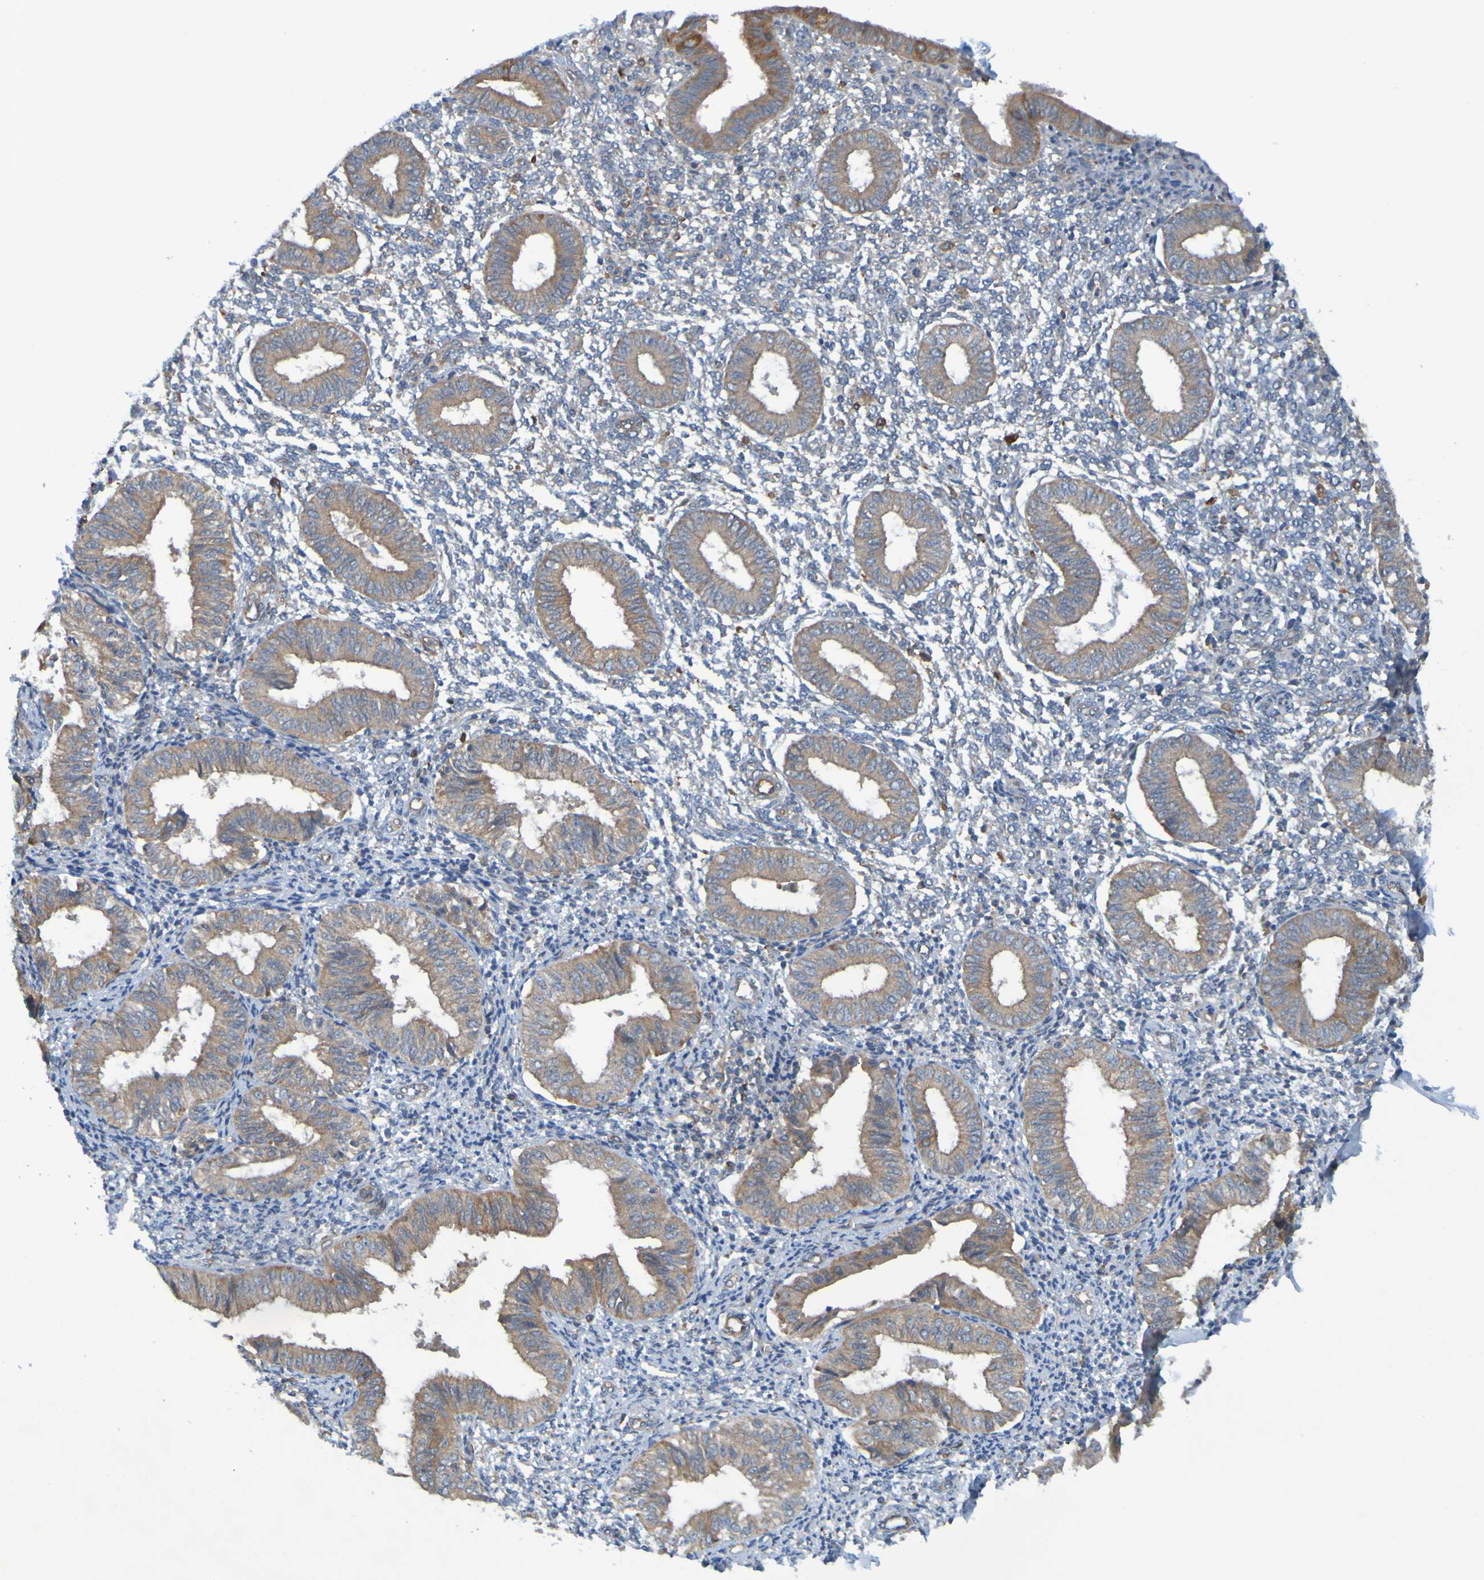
{"staining": {"intensity": "negative", "quantity": "none", "location": "none"}, "tissue": "endometrium", "cell_type": "Cells in endometrial stroma", "image_type": "normal", "snomed": [{"axis": "morphology", "description": "Normal tissue, NOS"}, {"axis": "topography", "description": "Endometrium"}], "caption": "An immunohistochemistry histopathology image of unremarkable endometrium is shown. There is no staining in cells in endometrial stroma of endometrium. (Stains: DAB (3,3'-diaminobenzidine) IHC with hematoxylin counter stain, Microscopy: brightfield microscopy at high magnification).", "gene": "DNAJC4", "patient": {"sex": "female", "age": 50}}